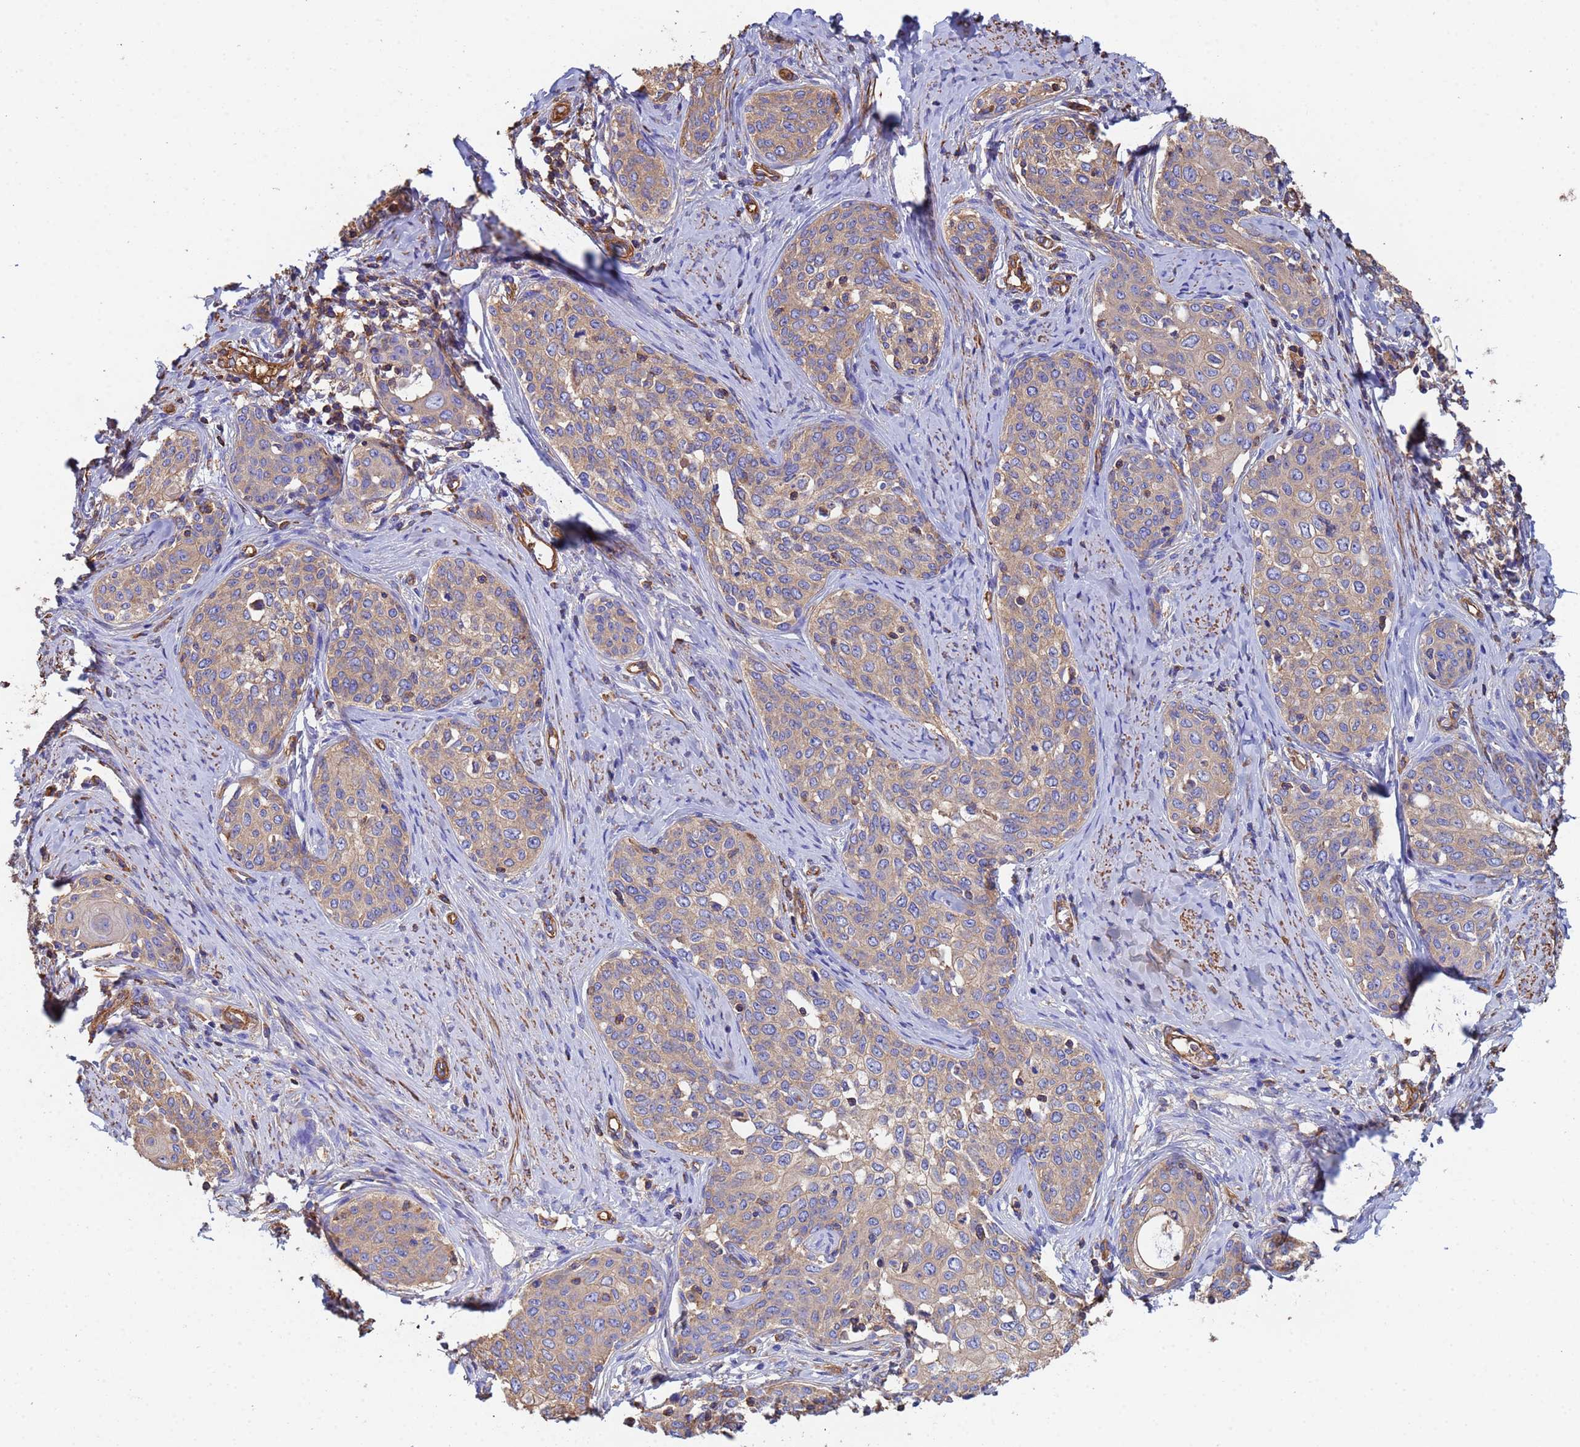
{"staining": {"intensity": "weak", "quantity": ">75%", "location": "cytoplasmic/membranous"}, "tissue": "cervical cancer", "cell_type": "Tumor cells", "image_type": "cancer", "snomed": [{"axis": "morphology", "description": "Squamous cell carcinoma, NOS"}, {"axis": "morphology", "description": "Adenocarcinoma, NOS"}, {"axis": "topography", "description": "Cervix"}], "caption": "The immunohistochemical stain highlights weak cytoplasmic/membranous staining in tumor cells of cervical cancer tissue.", "gene": "MYL12A", "patient": {"sex": "female", "age": 52}}